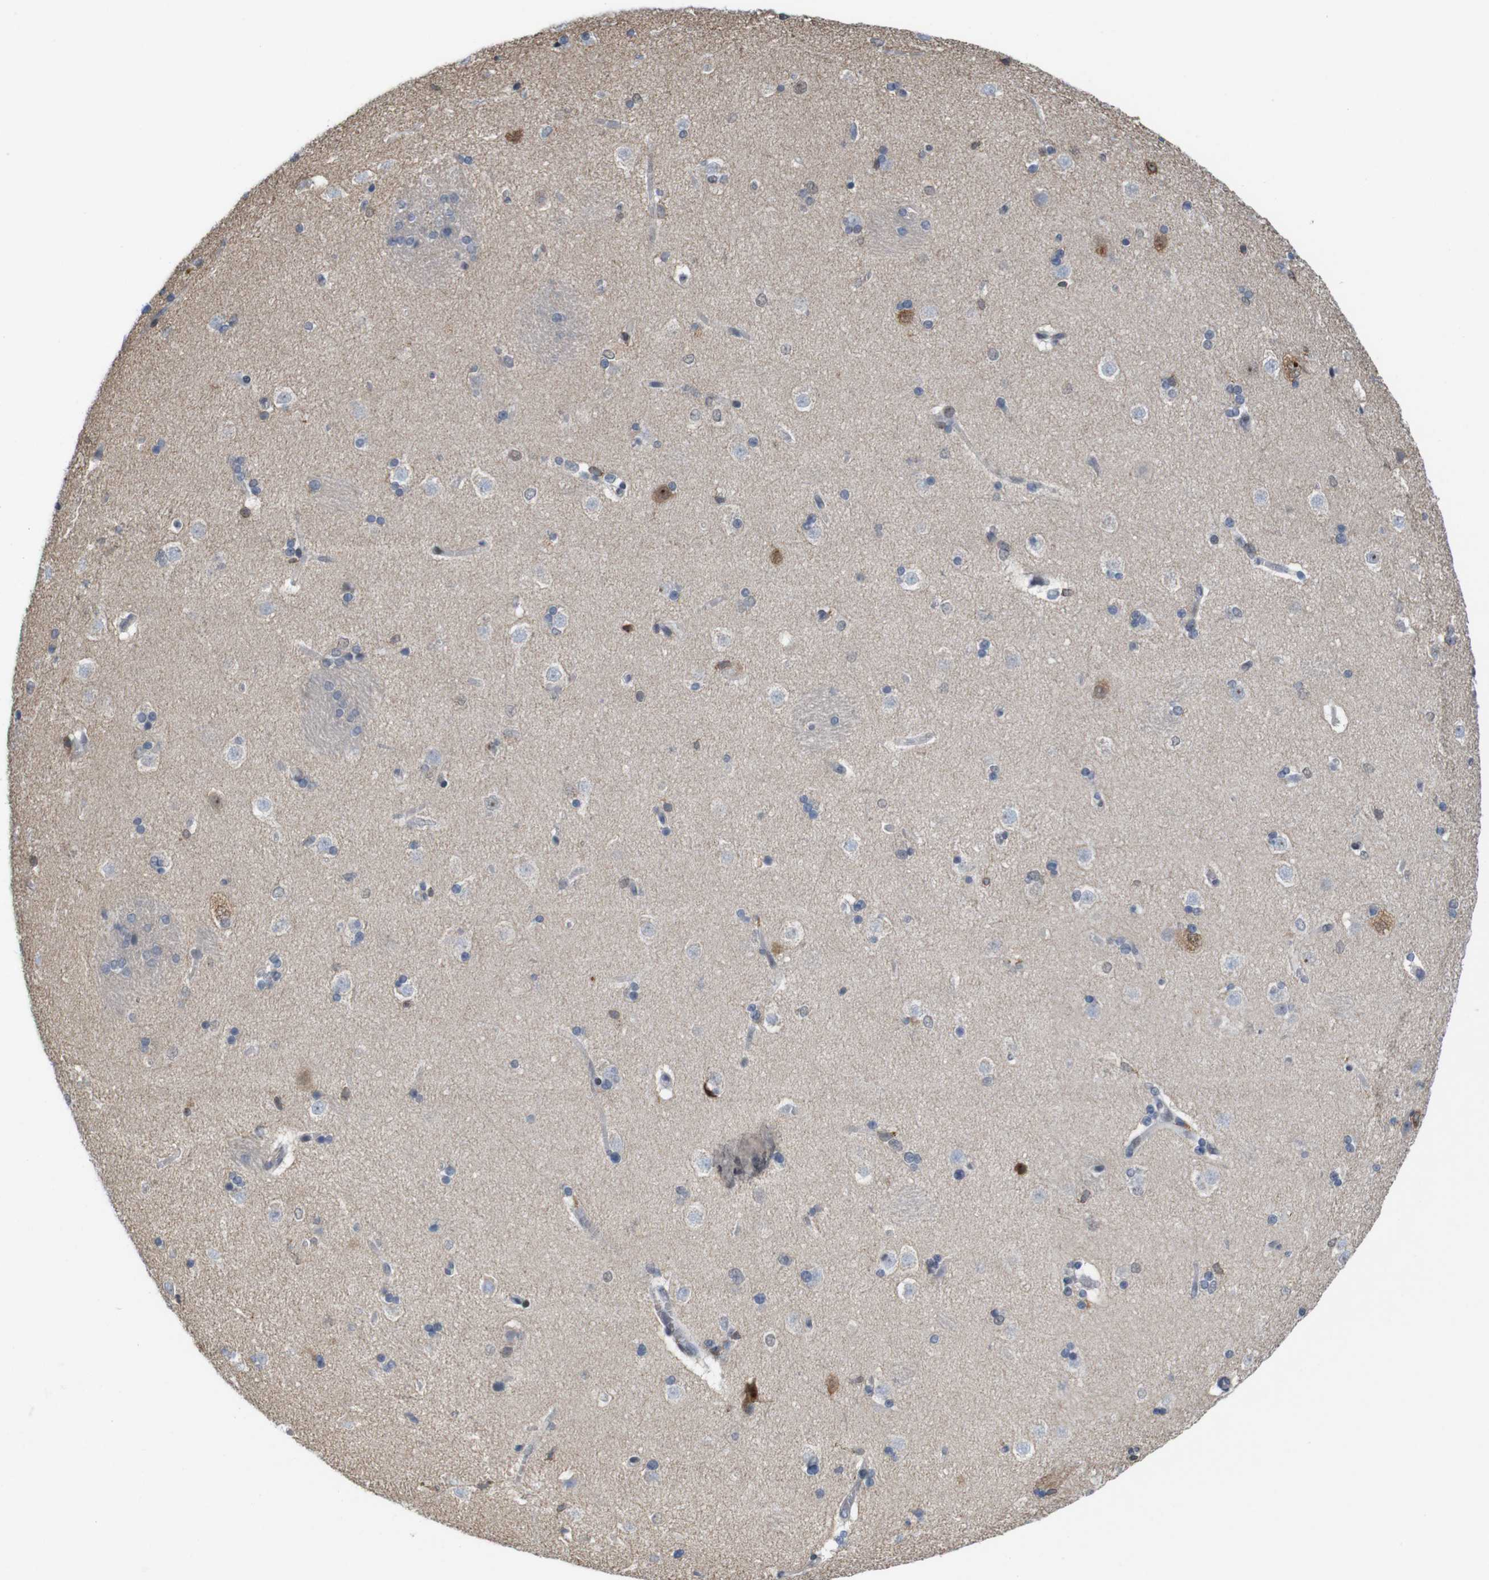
{"staining": {"intensity": "moderate", "quantity": "<25%", "location": "cytoplasmic/membranous,nuclear"}, "tissue": "caudate", "cell_type": "Glial cells", "image_type": "normal", "snomed": [{"axis": "morphology", "description": "Normal tissue, NOS"}, {"axis": "topography", "description": "Lateral ventricle wall"}], "caption": "Caudate stained for a protein (brown) shows moderate cytoplasmic/membranous,nuclear positive staining in approximately <25% of glial cells.", "gene": "PNMA8A", "patient": {"sex": "female", "age": 19}}